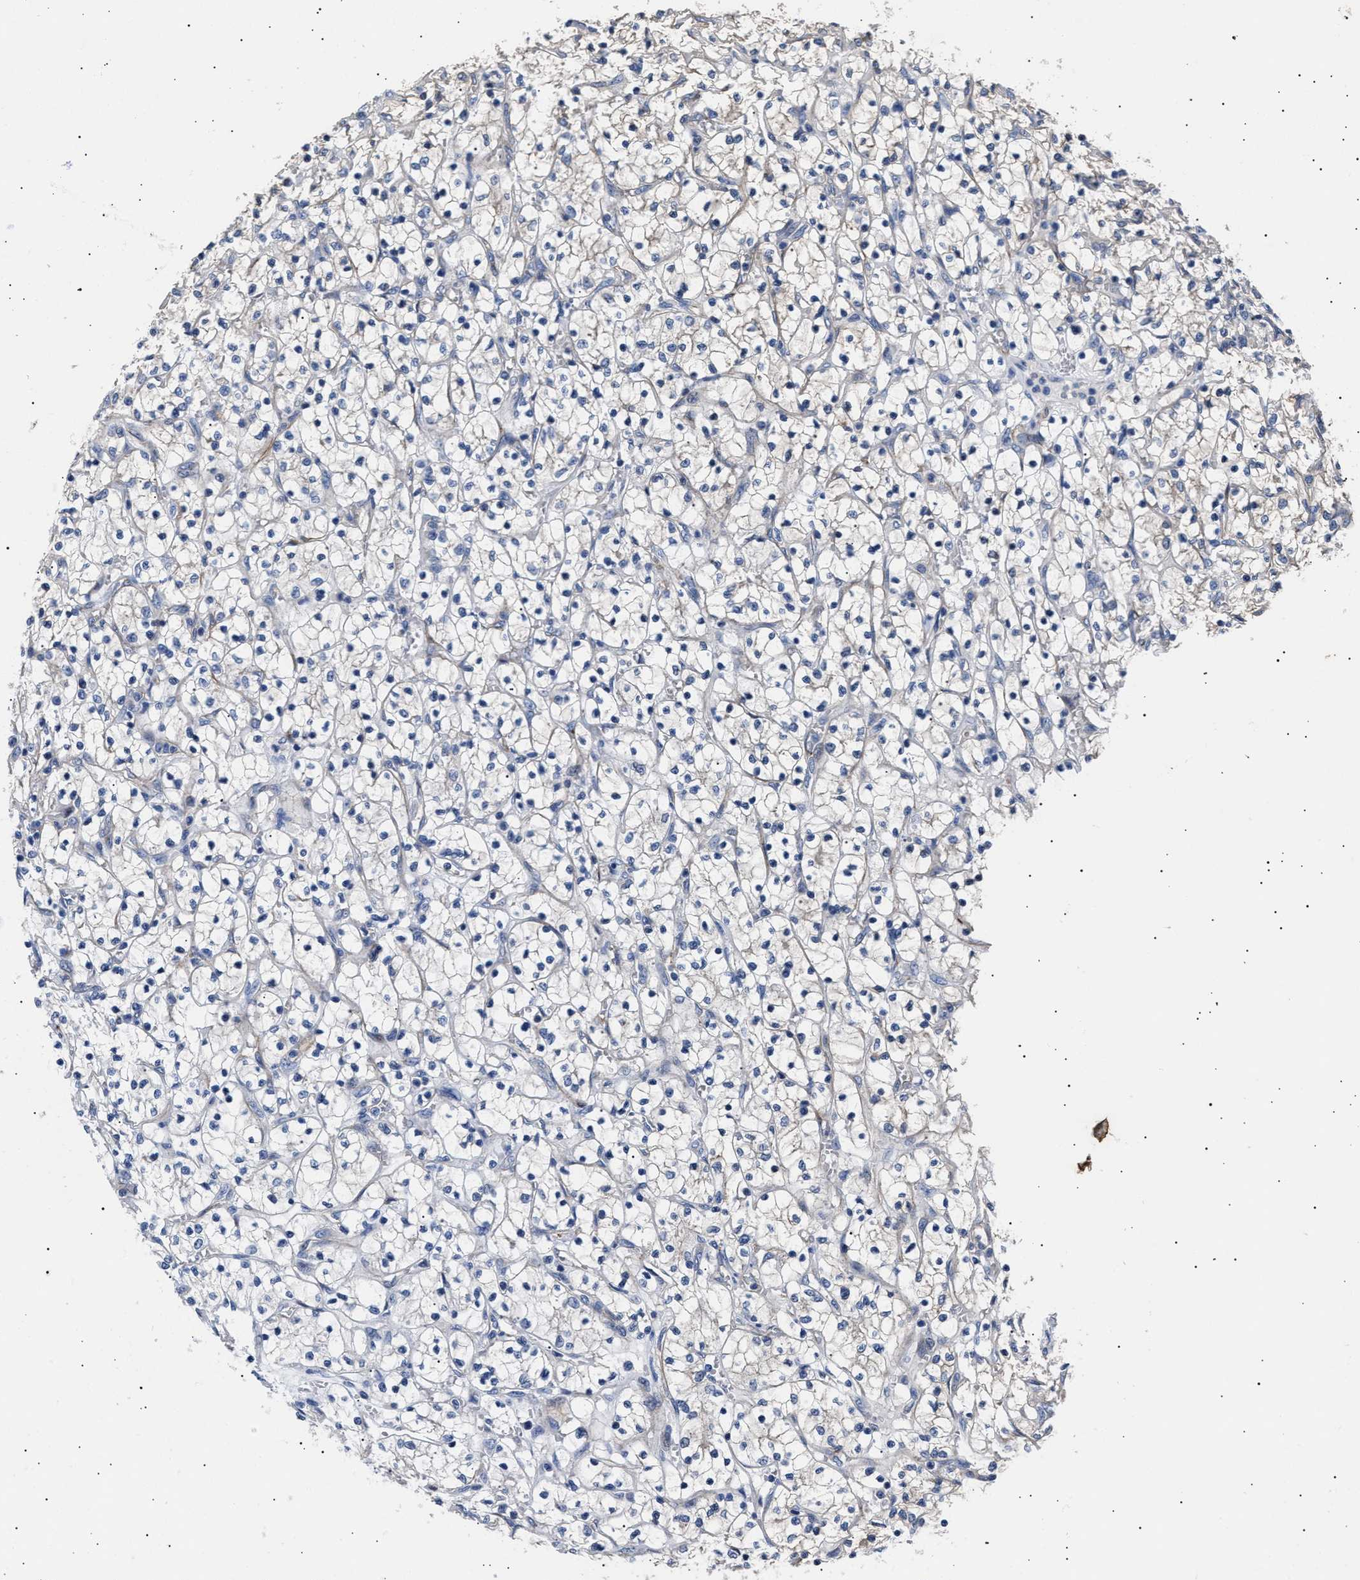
{"staining": {"intensity": "negative", "quantity": "none", "location": "none"}, "tissue": "renal cancer", "cell_type": "Tumor cells", "image_type": "cancer", "snomed": [{"axis": "morphology", "description": "Adenocarcinoma, NOS"}, {"axis": "topography", "description": "Kidney"}], "caption": "A high-resolution micrograph shows IHC staining of renal cancer, which demonstrates no significant expression in tumor cells.", "gene": "HEMGN", "patient": {"sex": "female", "age": 69}}